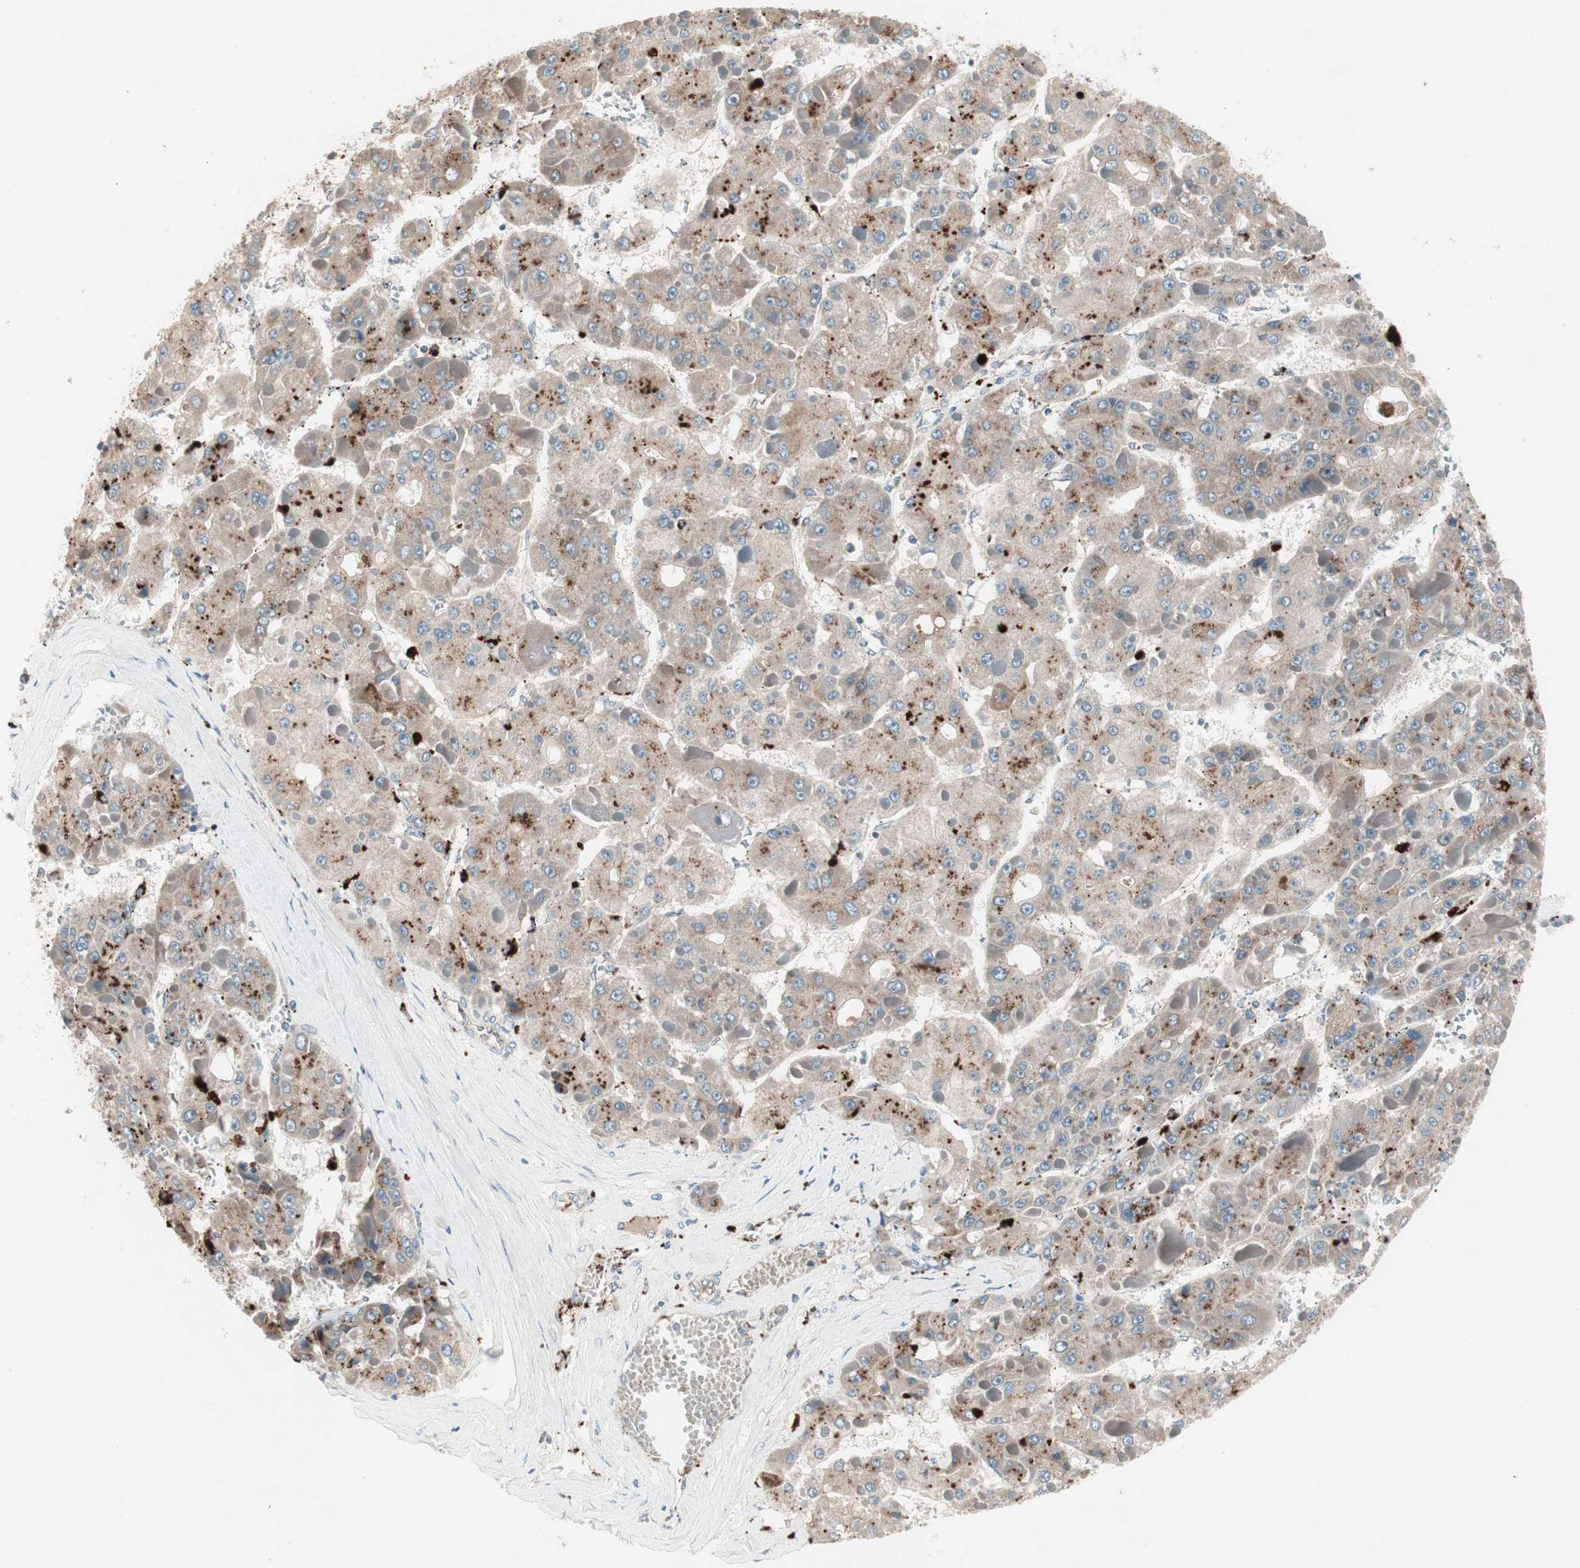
{"staining": {"intensity": "moderate", "quantity": ">75%", "location": "cytoplasmic/membranous"}, "tissue": "liver cancer", "cell_type": "Tumor cells", "image_type": "cancer", "snomed": [{"axis": "morphology", "description": "Carcinoma, Hepatocellular, NOS"}, {"axis": "topography", "description": "Liver"}], "caption": "This image displays liver cancer stained with immunohistochemistry to label a protein in brown. The cytoplasmic/membranous of tumor cells show moderate positivity for the protein. Nuclei are counter-stained blue.", "gene": "FGFR4", "patient": {"sex": "female", "age": 73}}